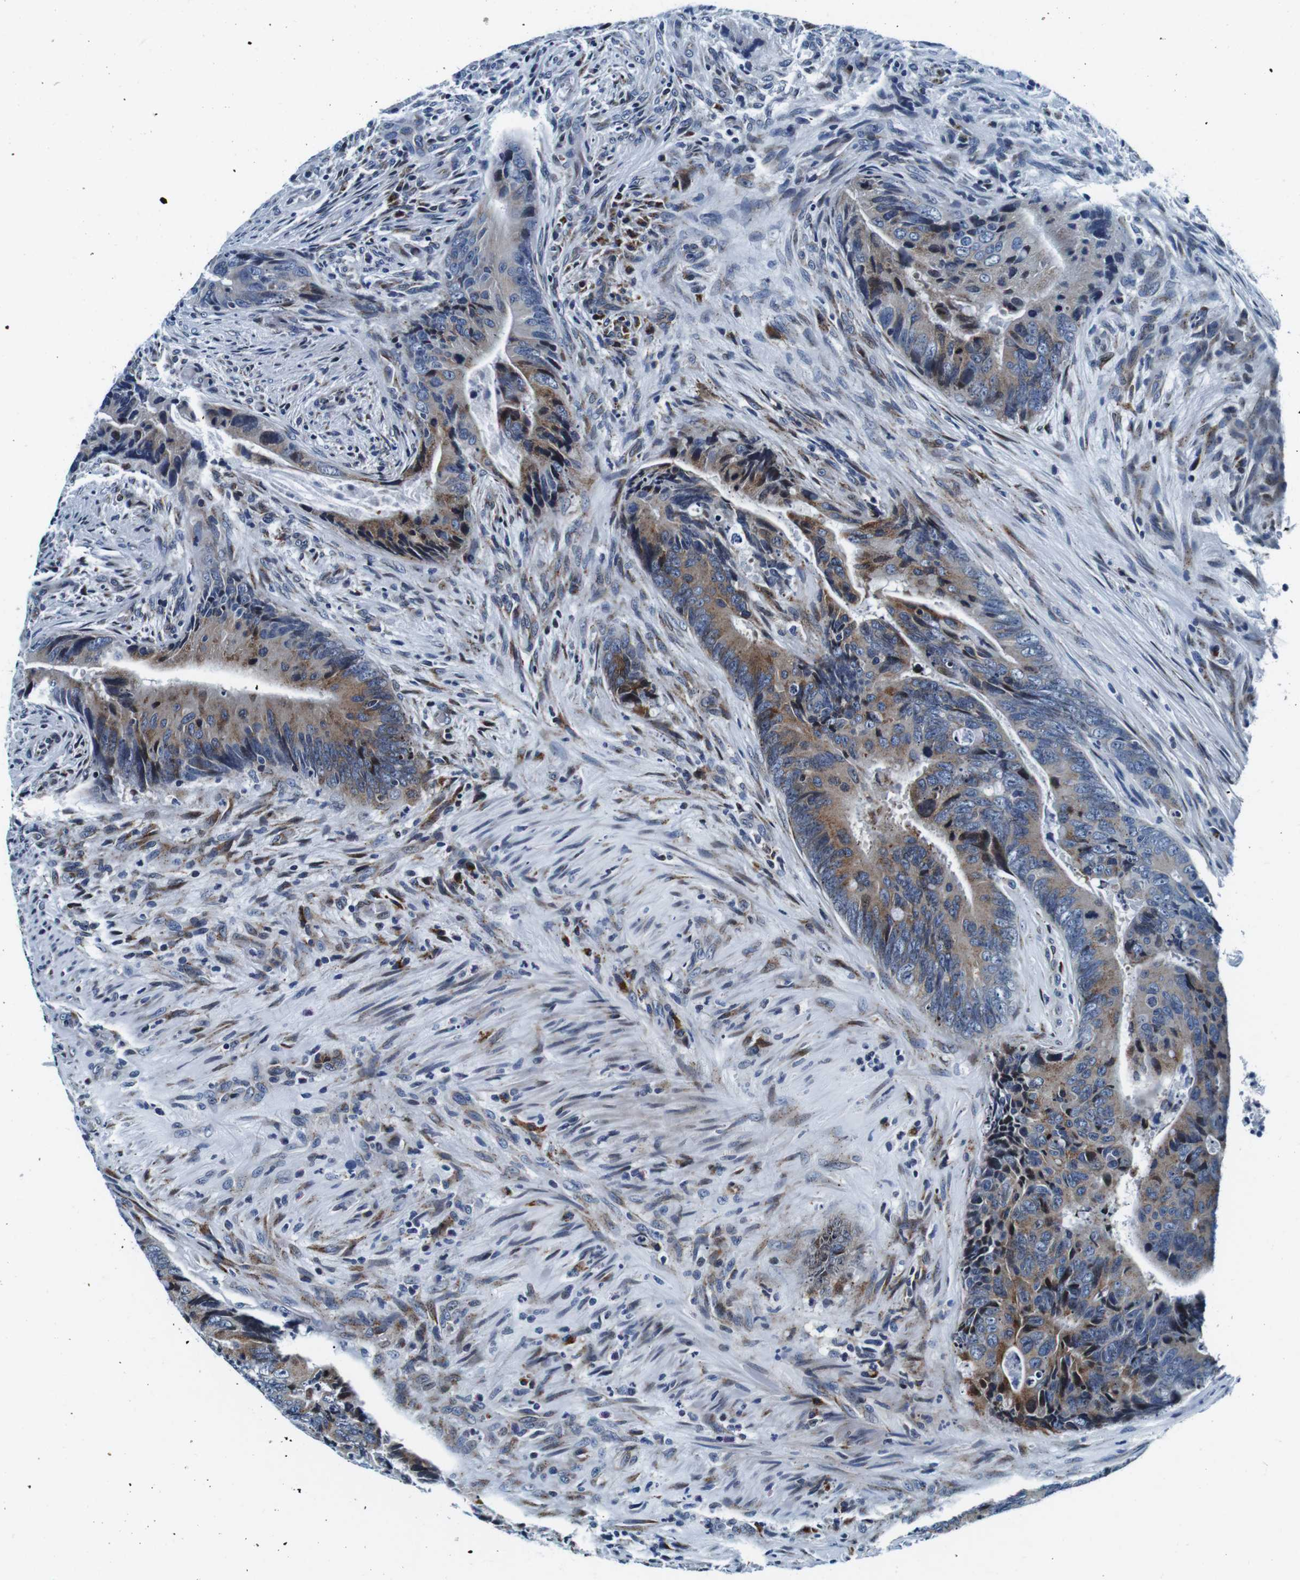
{"staining": {"intensity": "moderate", "quantity": ">75%", "location": "cytoplasmic/membranous"}, "tissue": "colorectal cancer", "cell_type": "Tumor cells", "image_type": "cancer", "snomed": [{"axis": "morphology", "description": "Normal tissue, NOS"}, {"axis": "morphology", "description": "Adenocarcinoma, NOS"}, {"axis": "topography", "description": "Colon"}], "caption": "Approximately >75% of tumor cells in human adenocarcinoma (colorectal) exhibit moderate cytoplasmic/membranous protein positivity as visualized by brown immunohistochemical staining.", "gene": "FAR2", "patient": {"sex": "male", "age": 56}}